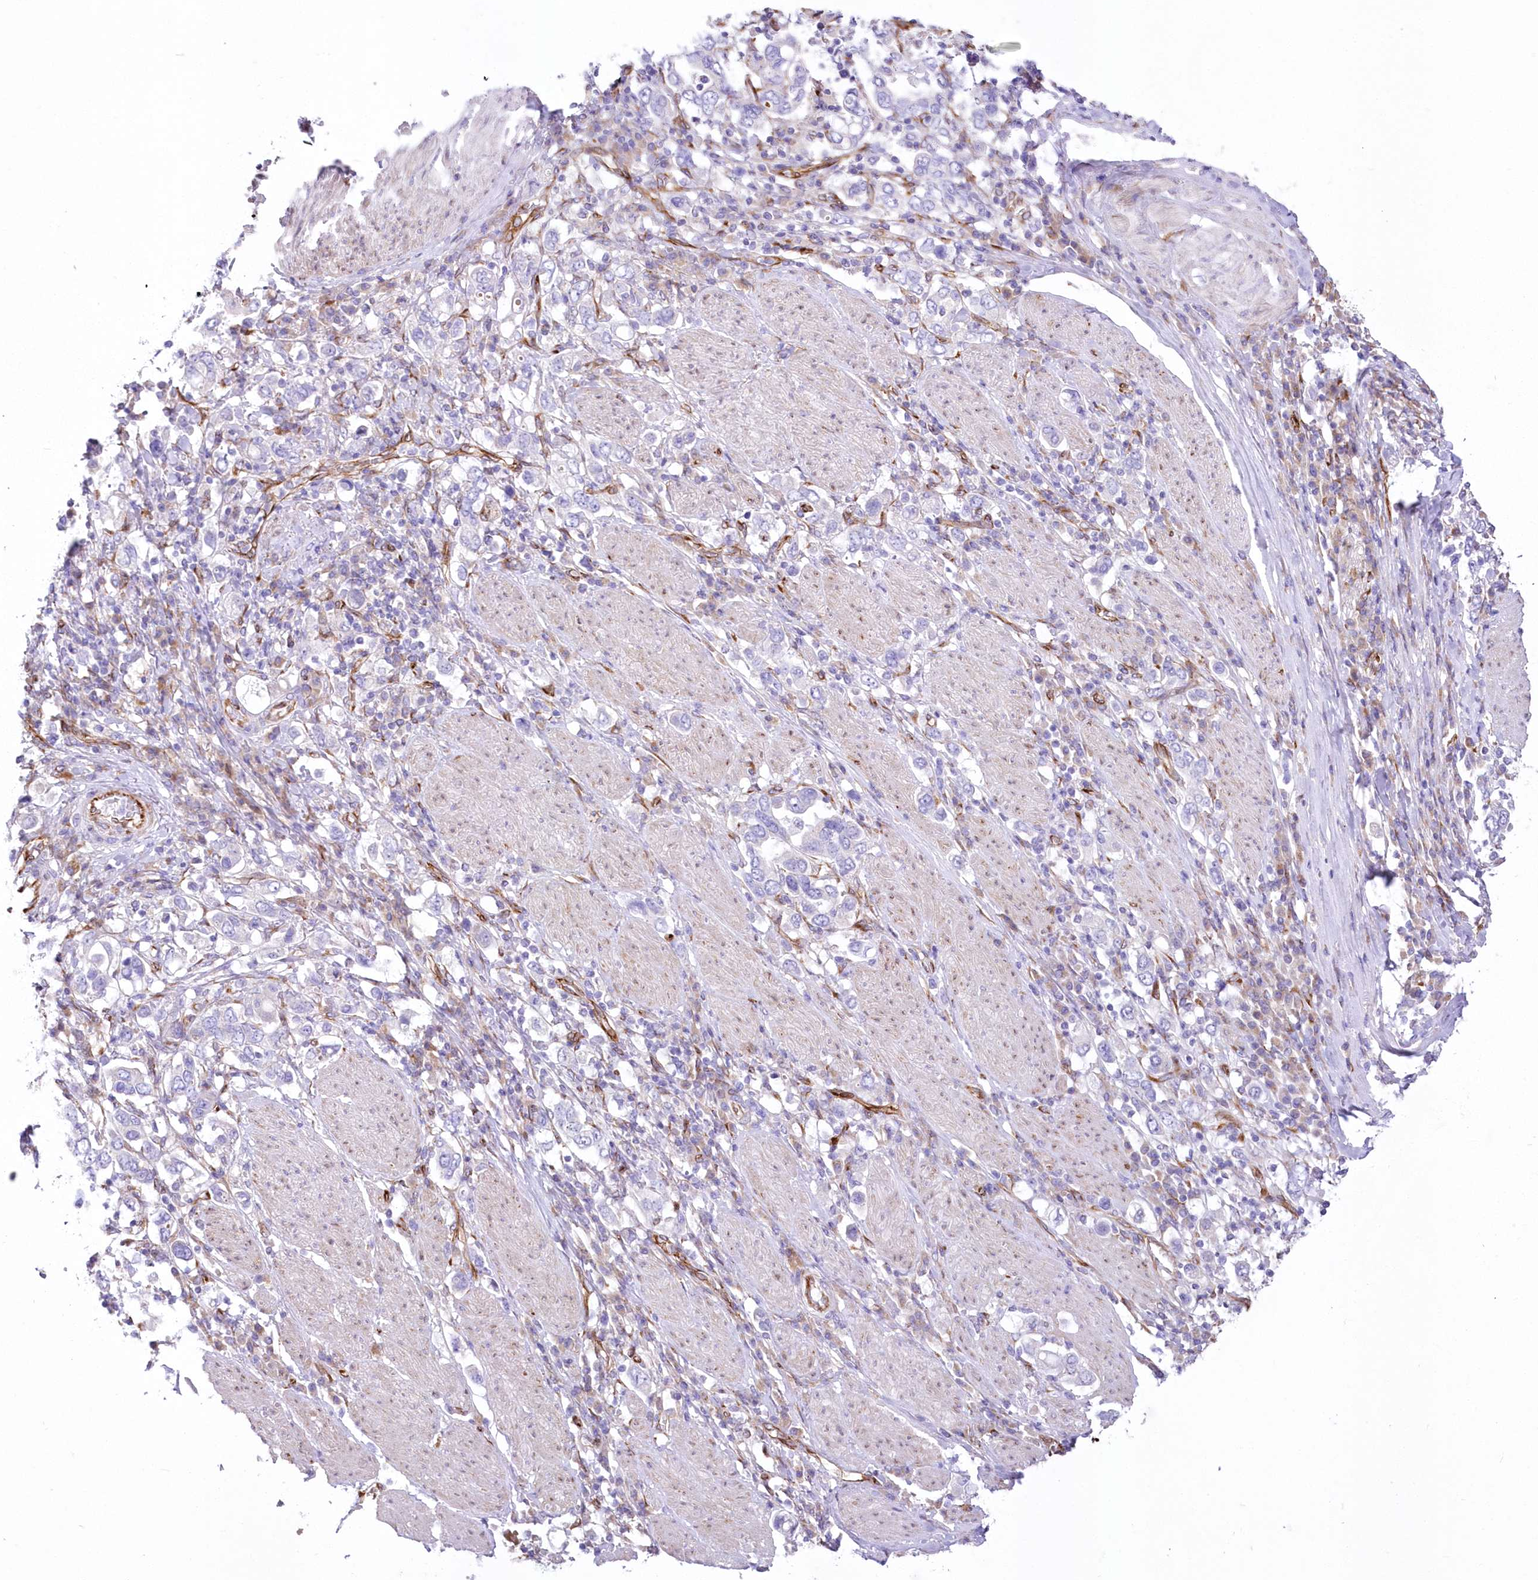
{"staining": {"intensity": "negative", "quantity": "none", "location": "none"}, "tissue": "stomach cancer", "cell_type": "Tumor cells", "image_type": "cancer", "snomed": [{"axis": "morphology", "description": "Adenocarcinoma, NOS"}, {"axis": "topography", "description": "Stomach, upper"}], "caption": "Protein analysis of stomach adenocarcinoma shows no significant expression in tumor cells.", "gene": "YTHDC2", "patient": {"sex": "male", "age": 62}}